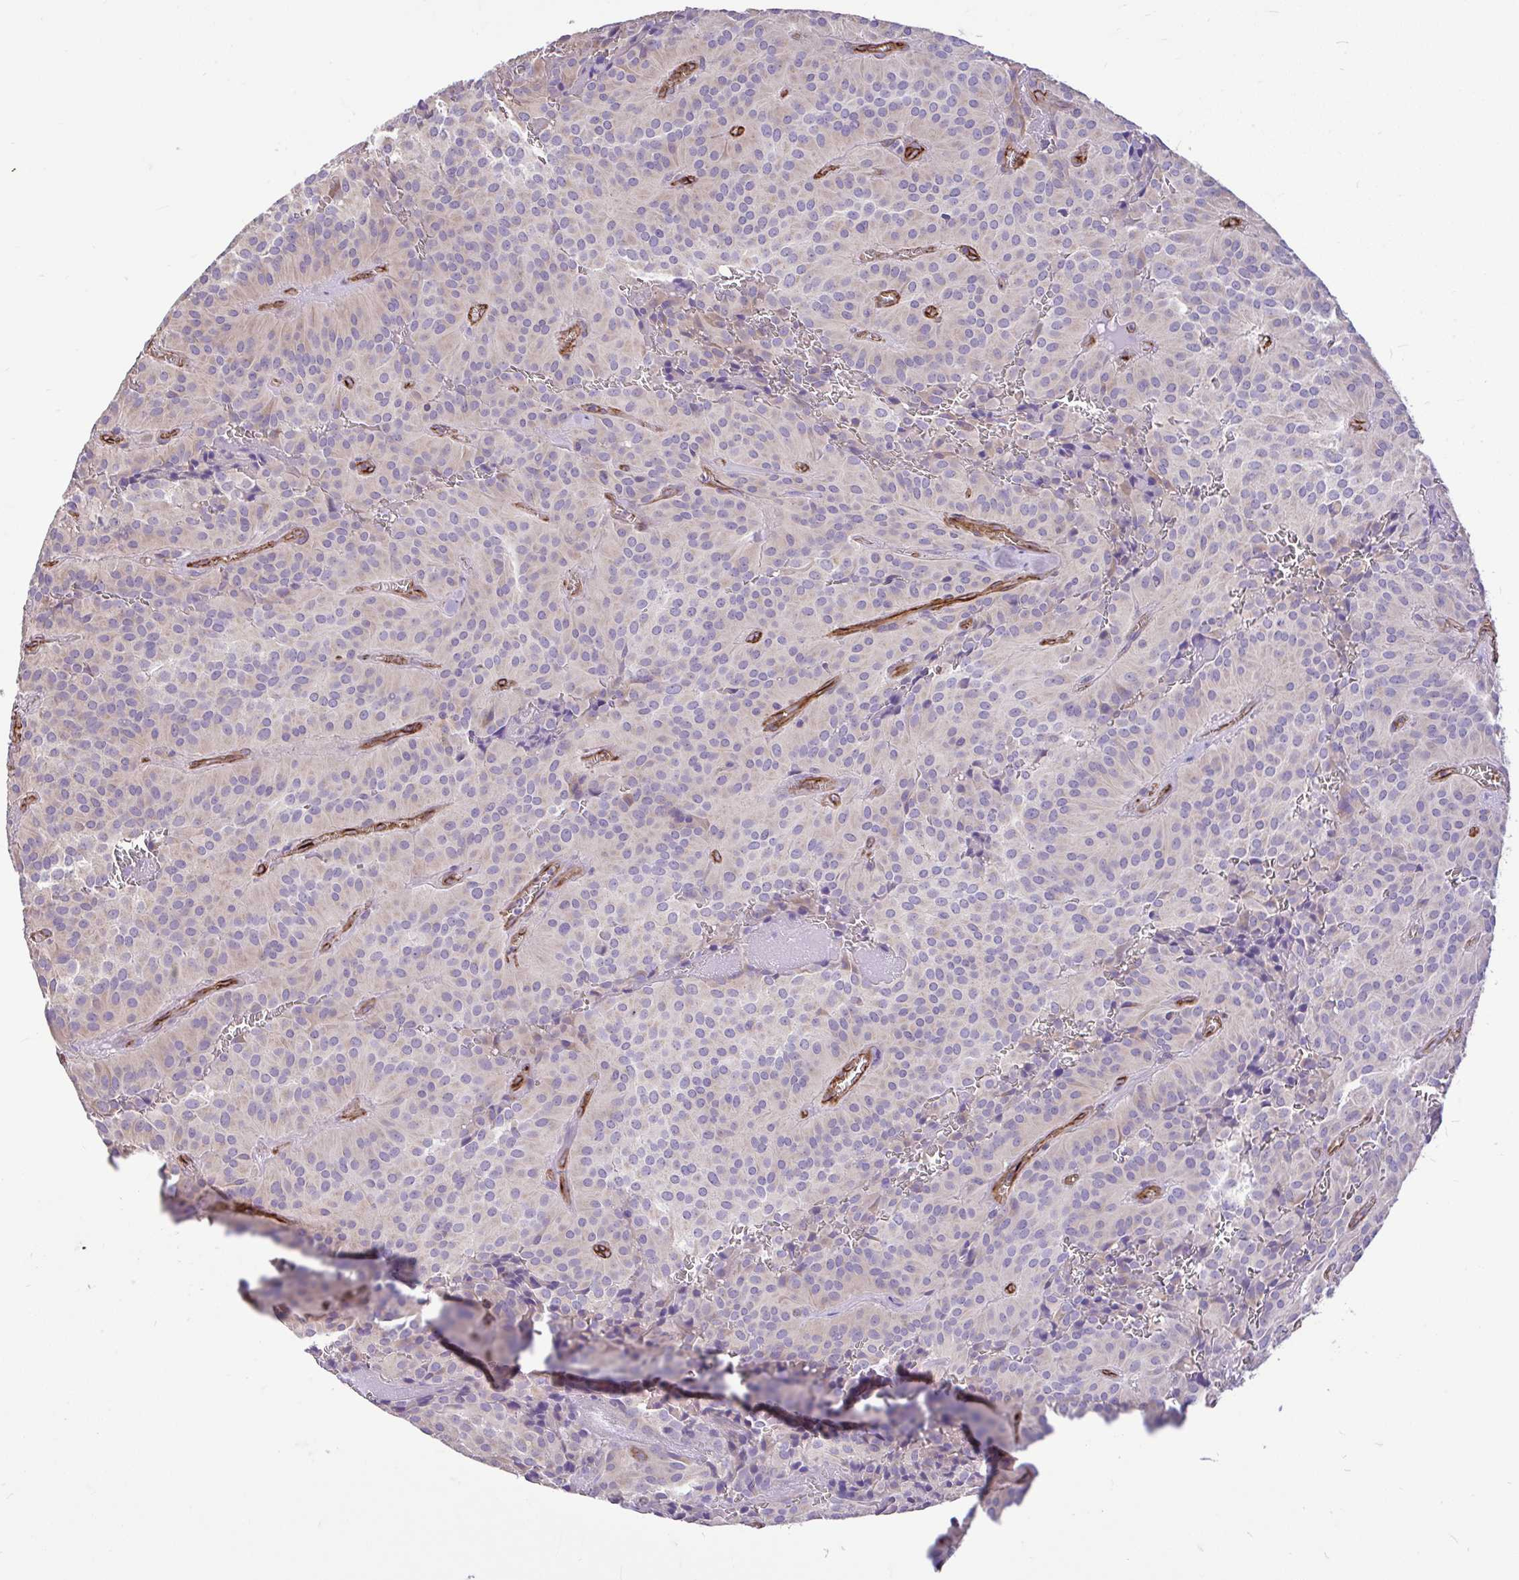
{"staining": {"intensity": "negative", "quantity": "none", "location": "none"}, "tissue": "glioma", "cell_type": "Tumor cells", "image_type": "cancer", "snomed": [{"axis": "morphology", "description": "Glioma, malignant, Low grade"}, {"axis": "topography", "description": "Brain"}], "caption": "There is no significant staining in tumor cells of glioma.", "gene": "PTPRK", "patient": {"sex": "male", "age": 42}}